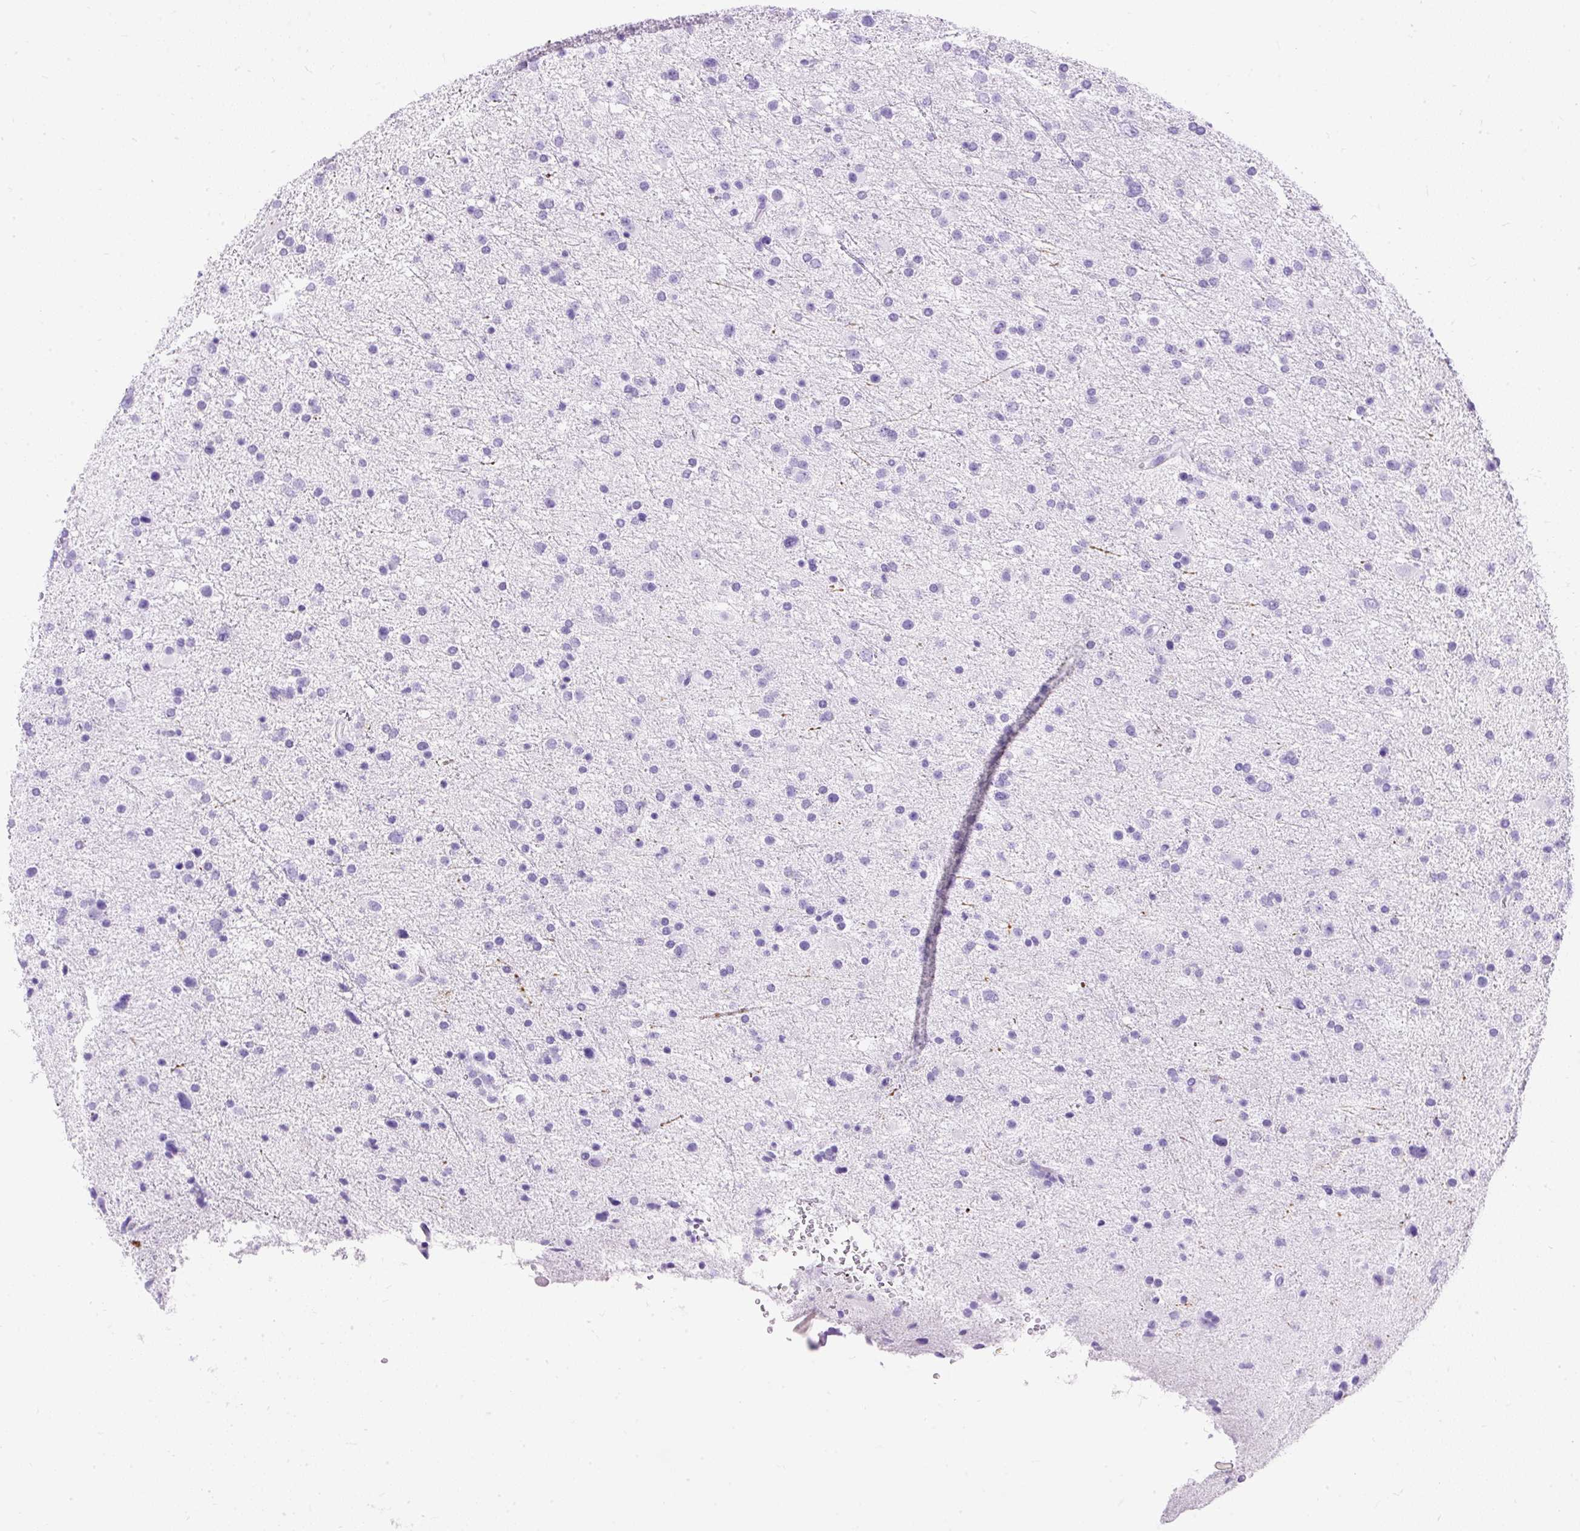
{"staining": {"intensity": "negative", "quantity": "none", "location": "none"}, "tissue": "glioma", "cell_type": "Tumor cells", "image_type": "cancer", "snomed": [{"axis": "morphology", "description": "Glioma, malignant, Low grade"}, {"axis": "topography", "description": "Brain"}], "caption": "DAB (3,3'-diaminobenzidine) immunohistochemical staining of low-grade glioma (malignant) displays no significant positivity in tumor cells.", "gene": "PVALB", "patient": {"sex": "female", "age": 32}}